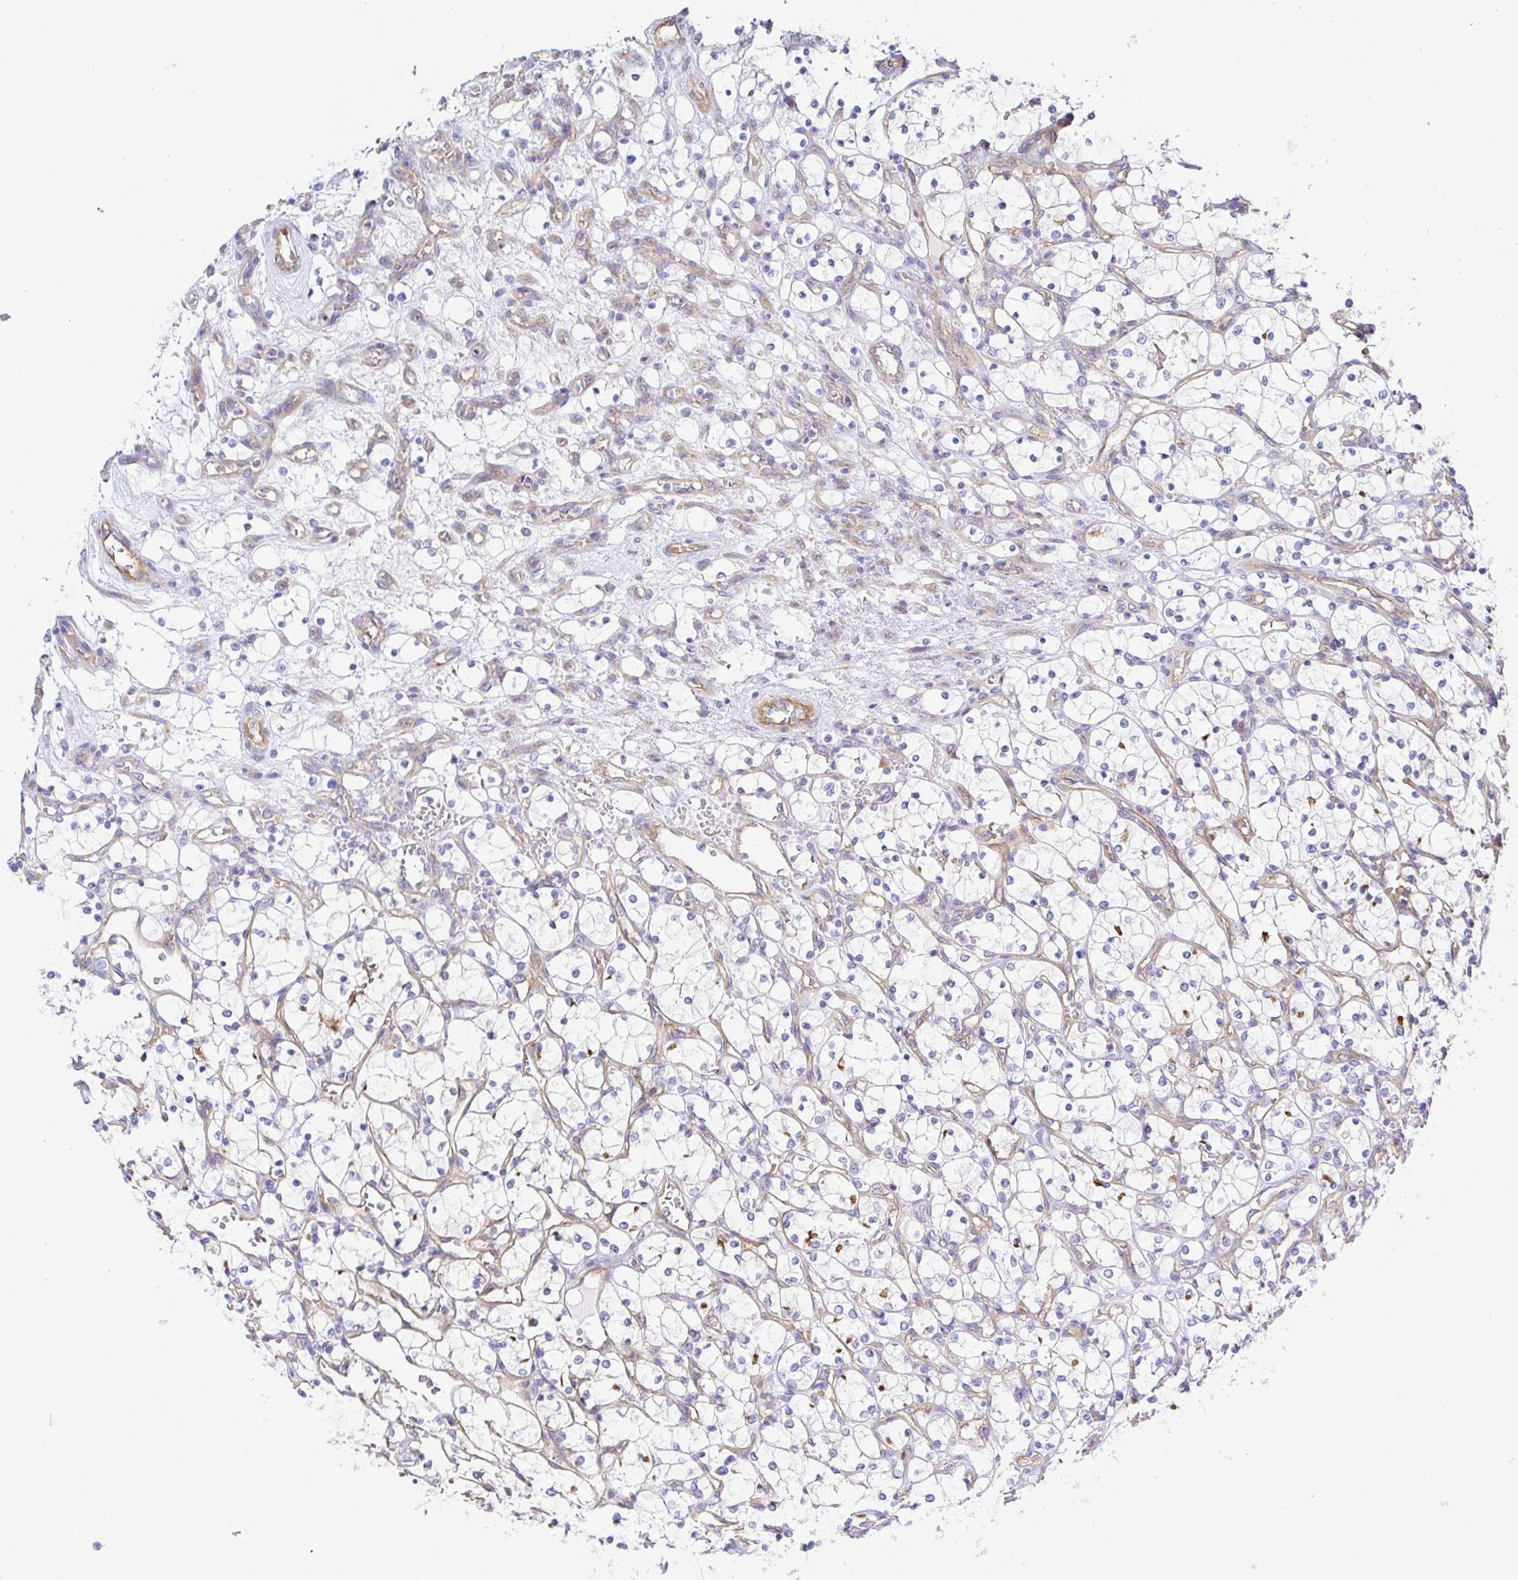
{"staining": {"intensity": "negative", "quantity": "none", "location": "none"}, "tissue": "renal cancer", "cell_type": "Tumor cells", "image_type": "cancer", "snomed": [{"axis": "morphology", "description": "Adenocarcinoma, NOS"}, {"axis": "topography", "description": "Kidney"}], "caption": "Immunohistochemistry of renal cancer (adenocarcinoma) exhibits no positivity in tumor cells. (DAB (3,3'-diaminobenzidine) immunohistochemistry (IHC), high magnification).", "gene": "ARL4D", "patient": {"sex": "female", "age": 69}}